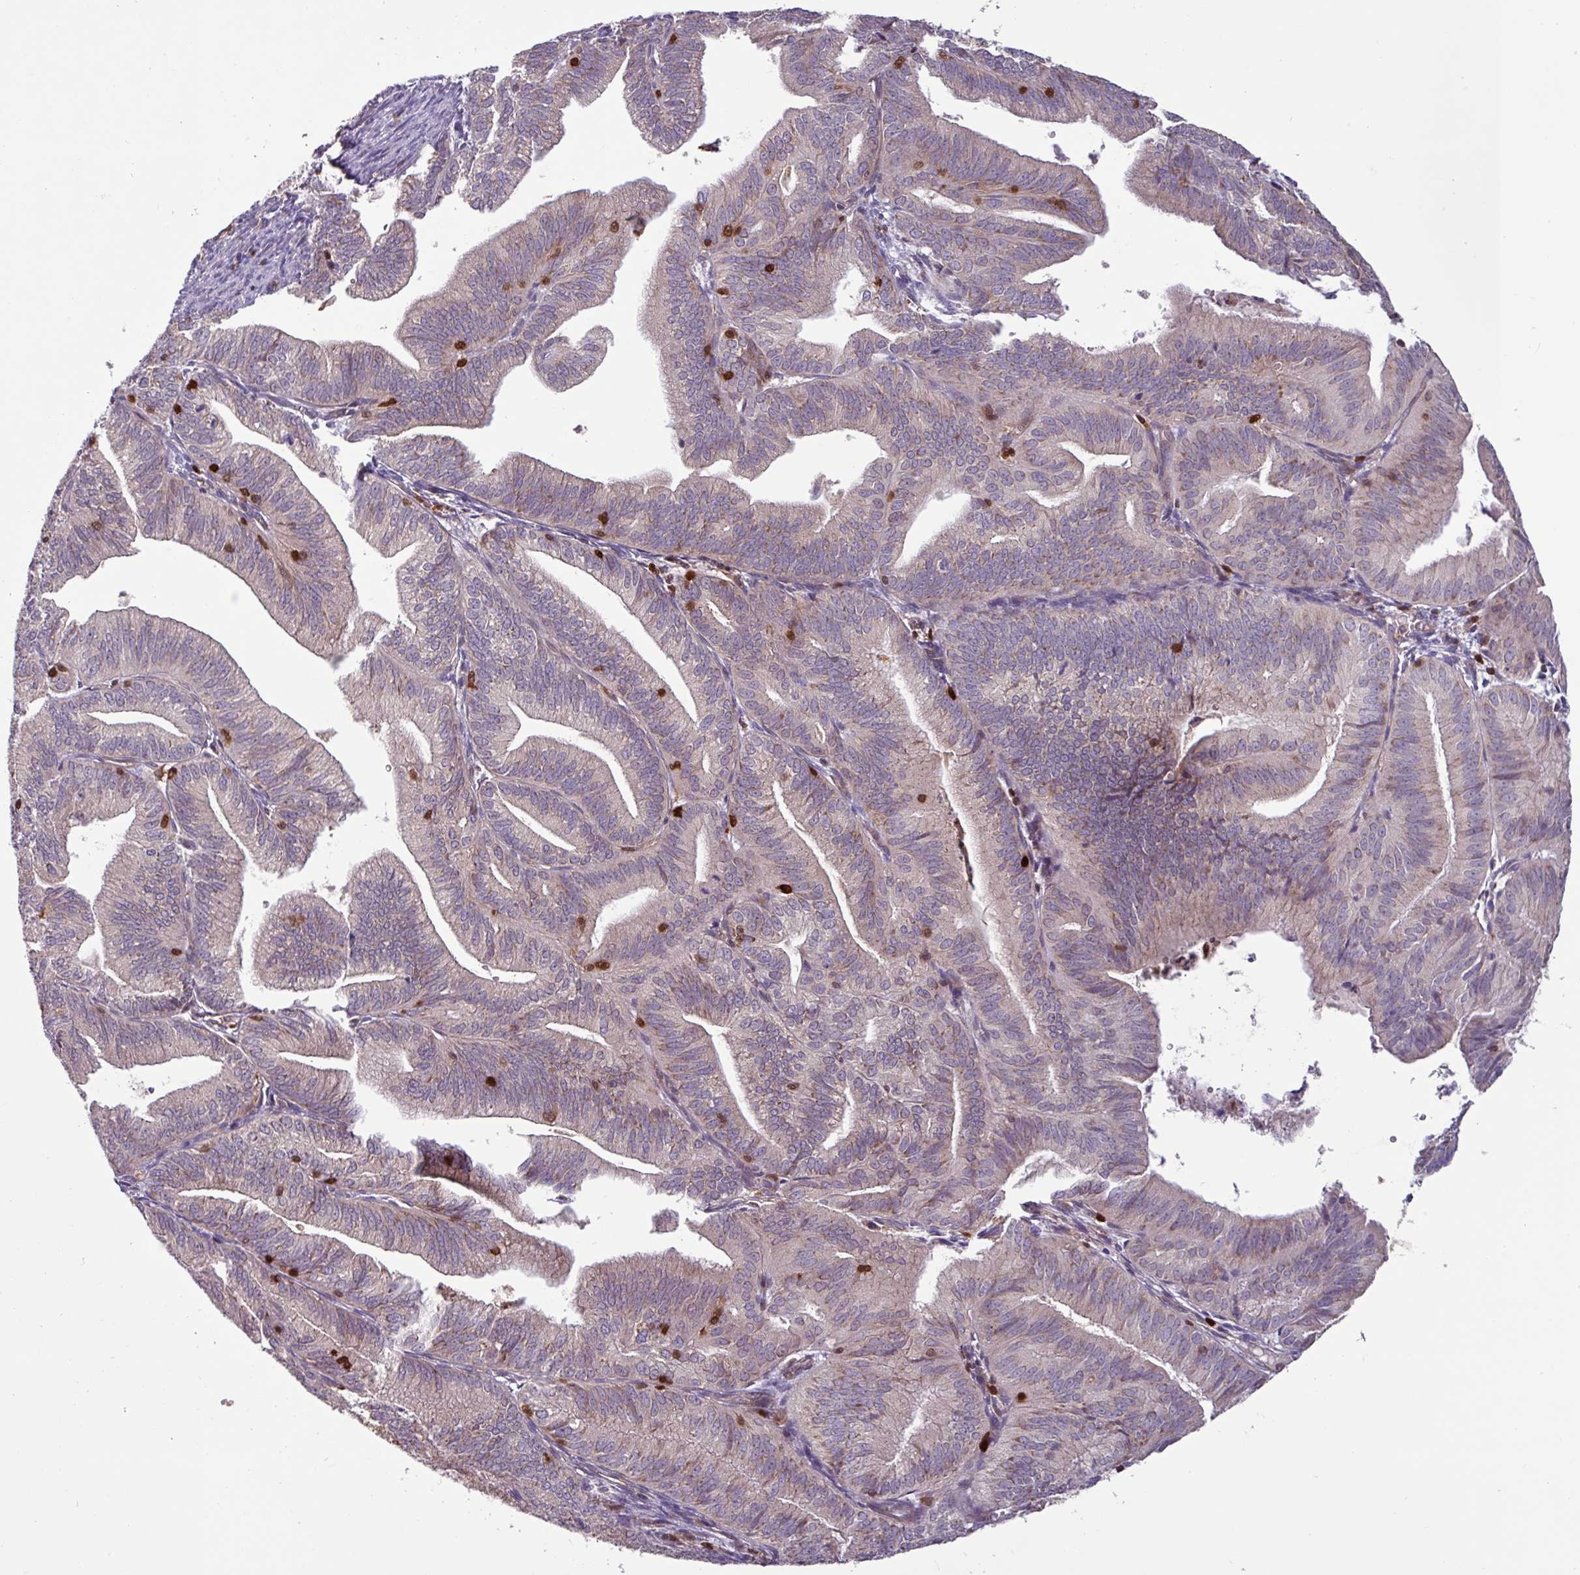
{"staining": {"intensity": "negative", "quantity": "none", "location": "none"}, "tissue": "endometrial cancer", "cell_type": "Tumor cells", "image_type": "cancer", "snomed": [{"axis": "morphology", "description": "Adenocarcinoma, NOS"}, {"axis": "topography", "description": "Endometrium"}], "caption": "Endometrial cancer (adenocarcinoma) stained for a protein using immunohistochemistry exhibits no staining tumor cells.", "gene": "SEC61G", "patient": {"sex": "female", "age": 70}}